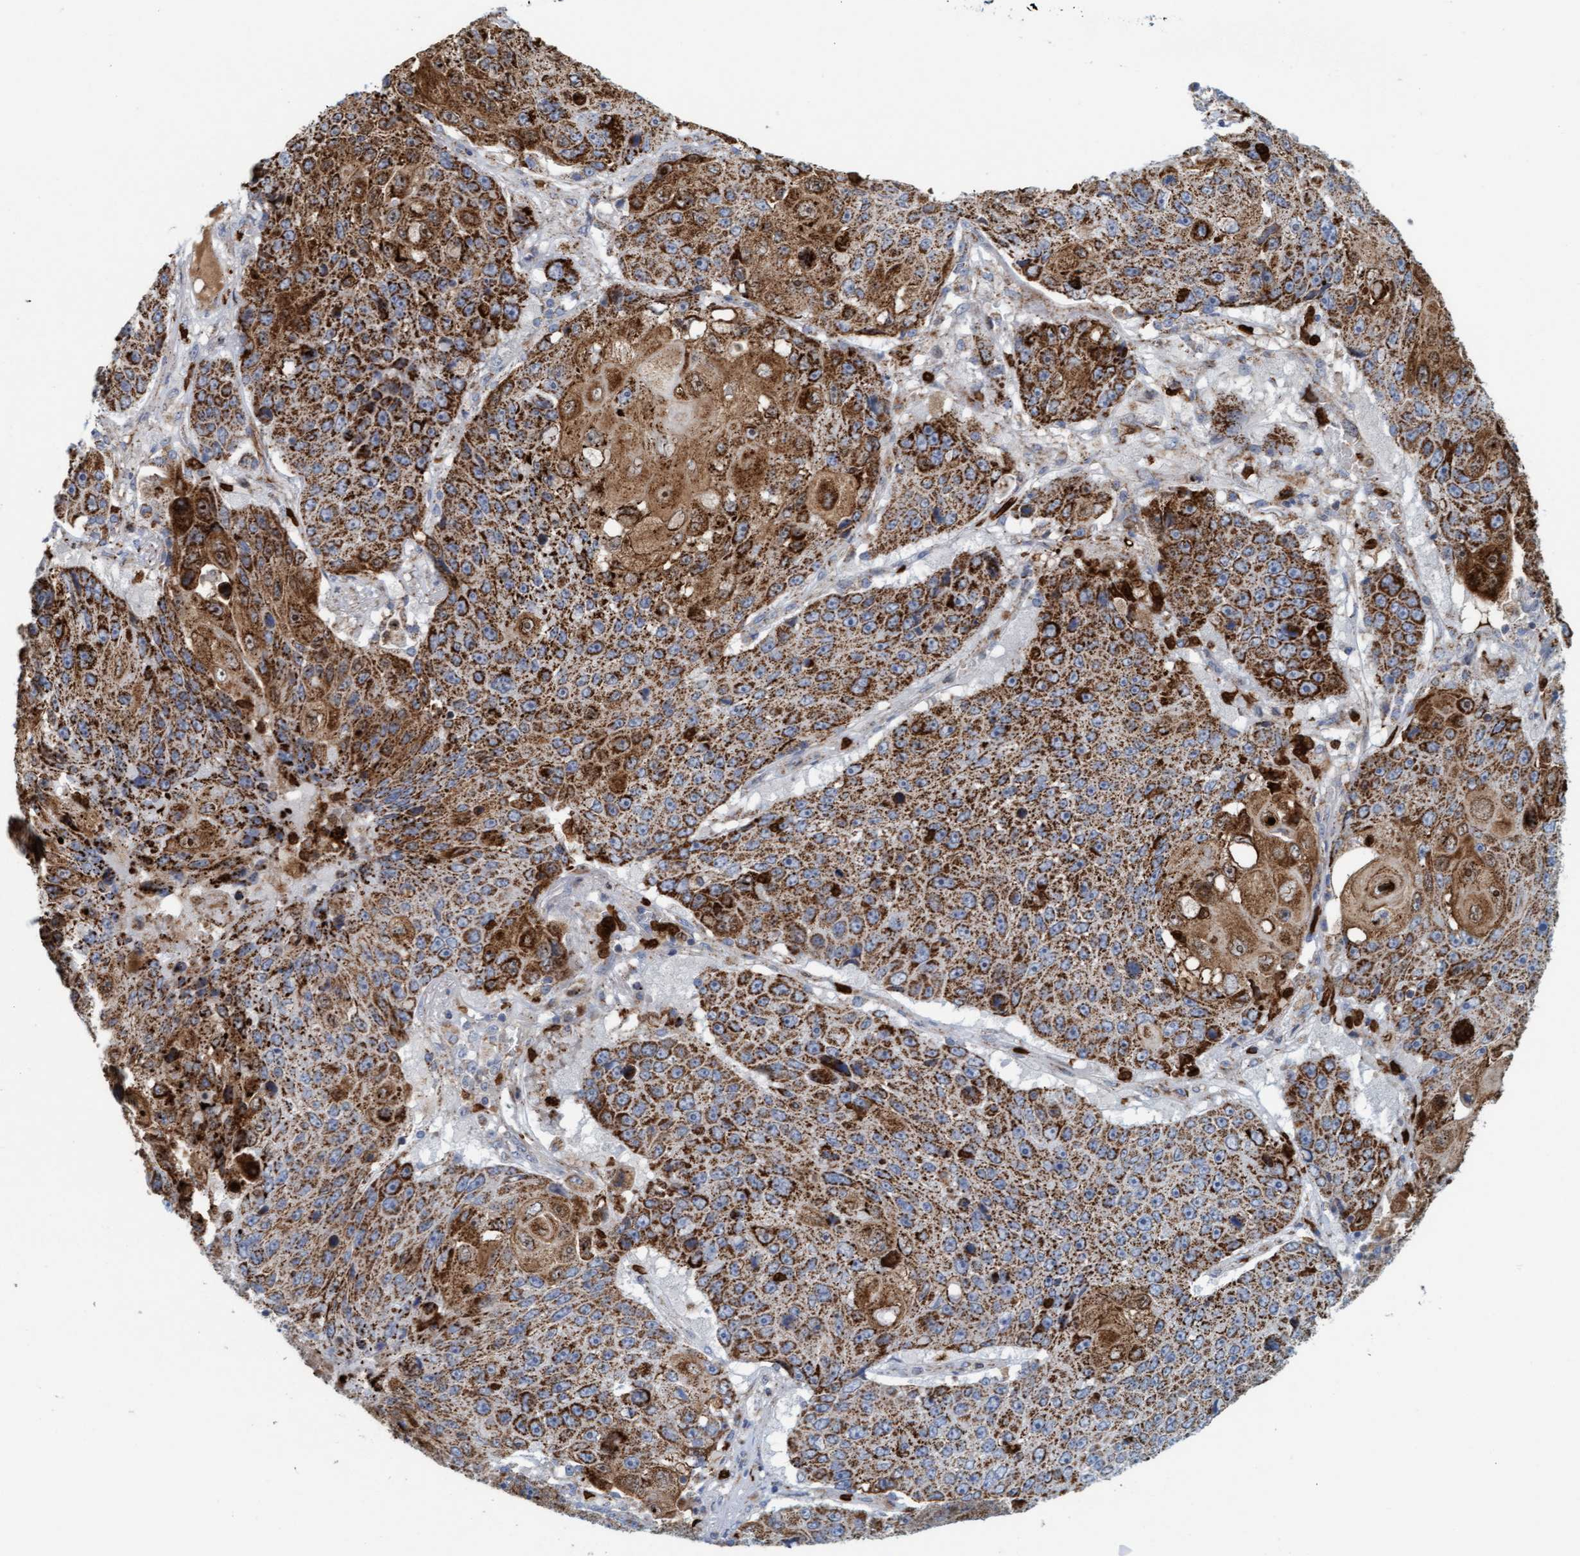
{"staining": {"intensity": "strong", "quantity": ">75%", "location": "cytoplasmic/membranous"}, "tissue": "lung cancer", "cell_type": "Tumor cells", "image_type": "cancer", "snomed": [{"axis": "morphology", "description": "Squamous cell carcinoma, NOS"}, {"axis": "topography", "description": "Lung"}], "caption": "Human lung cancer stained for a protein (brown) displays strong cytoplasmic/membranous positive positivity in approximately >75% of tumor cells.", "gene": "B9D1", "patient": {"sex": "male", "age": 61}}